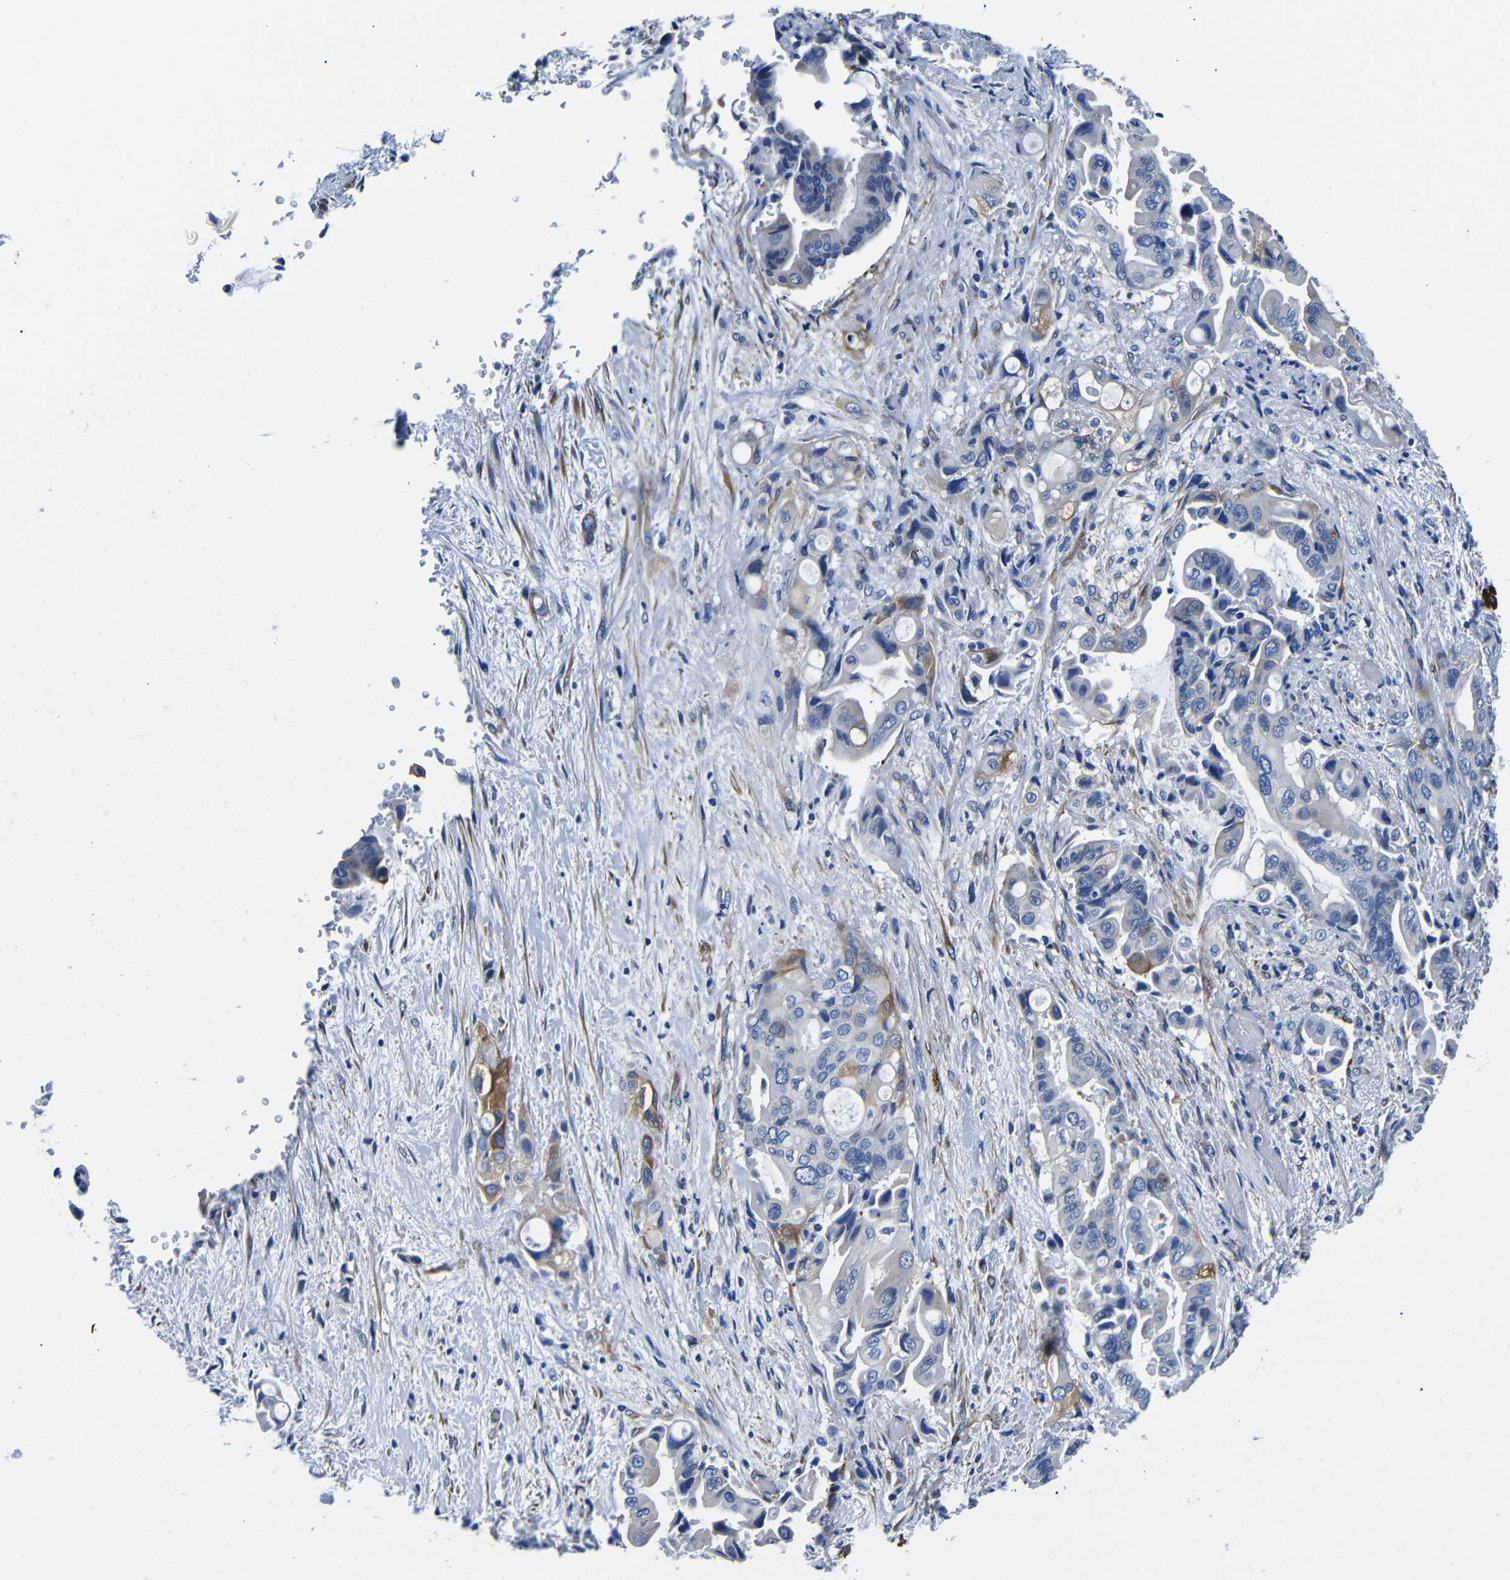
{"staining": {"intensity": "negative", "quantity": "none", "location": "none"}, "tissue": "liver cancer", "cell_type": "Tumor cells", "image_type": "cancer", "snomed": [{"axis": "morphology", "description": "Cholangiocarcinoma"}, {"axis": "topography", "description": "Liver"}], "caption": "Immunohistochemistry (IHC) of liver cholangiocarcinoma displays no positivity in tumor cells.", "gene": "LRIG1", "patient": {"sex": "female", "age": 61}}